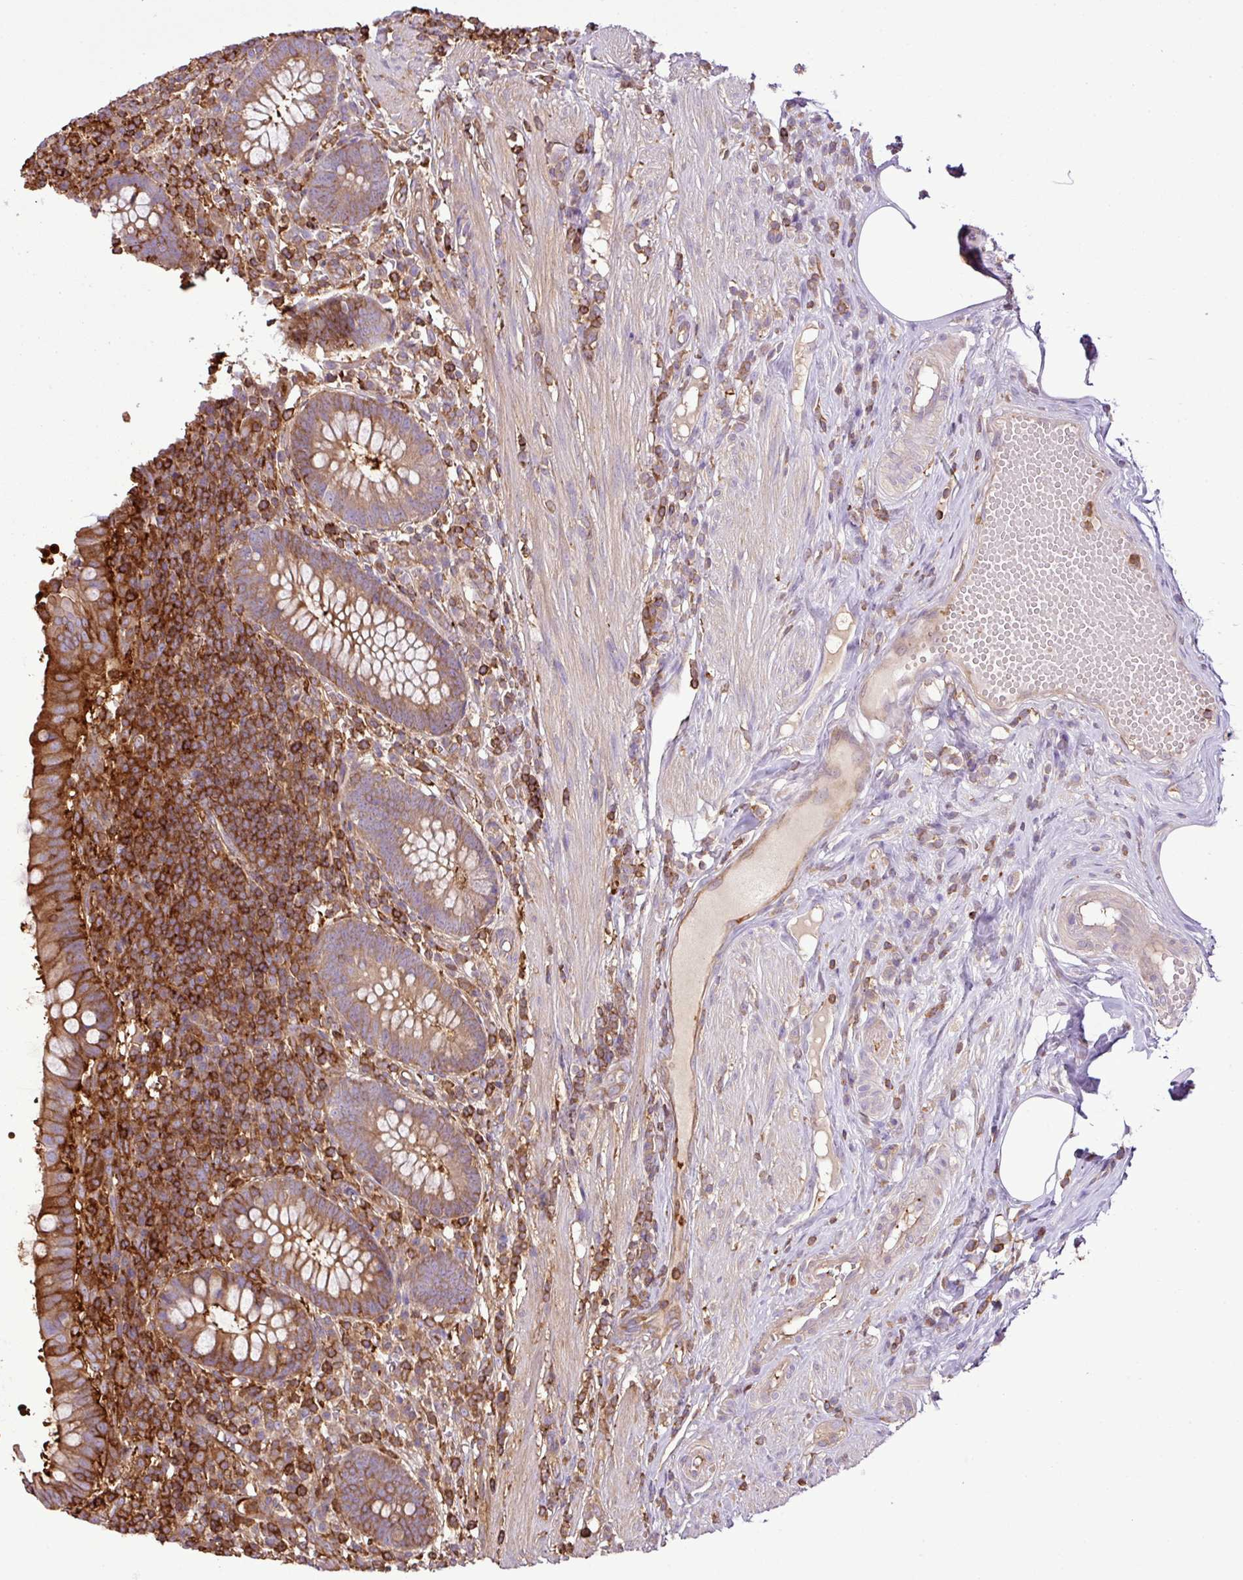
{"staining": {"intensity": "moderate", "quantity": ">75%", "location": "cytoplasmic/membranous"}, "tissue": "appendix", "cell_type": "Glandular cells", "image_type": "normal", "snomed": [{"axis": "morphology", "description": "Normal tissue, NOS"}, {"axis": "topography", "description": "Appendix"}], "caption": "Immunohistochemical staining of normal human appendix demonstrates >75% levels of moderate cytoplasmic/membranous protein positivity in approximately >75% of glandular cells.", "gene": "PGAP6", "patient": {"sex": "female", "age": 56}}